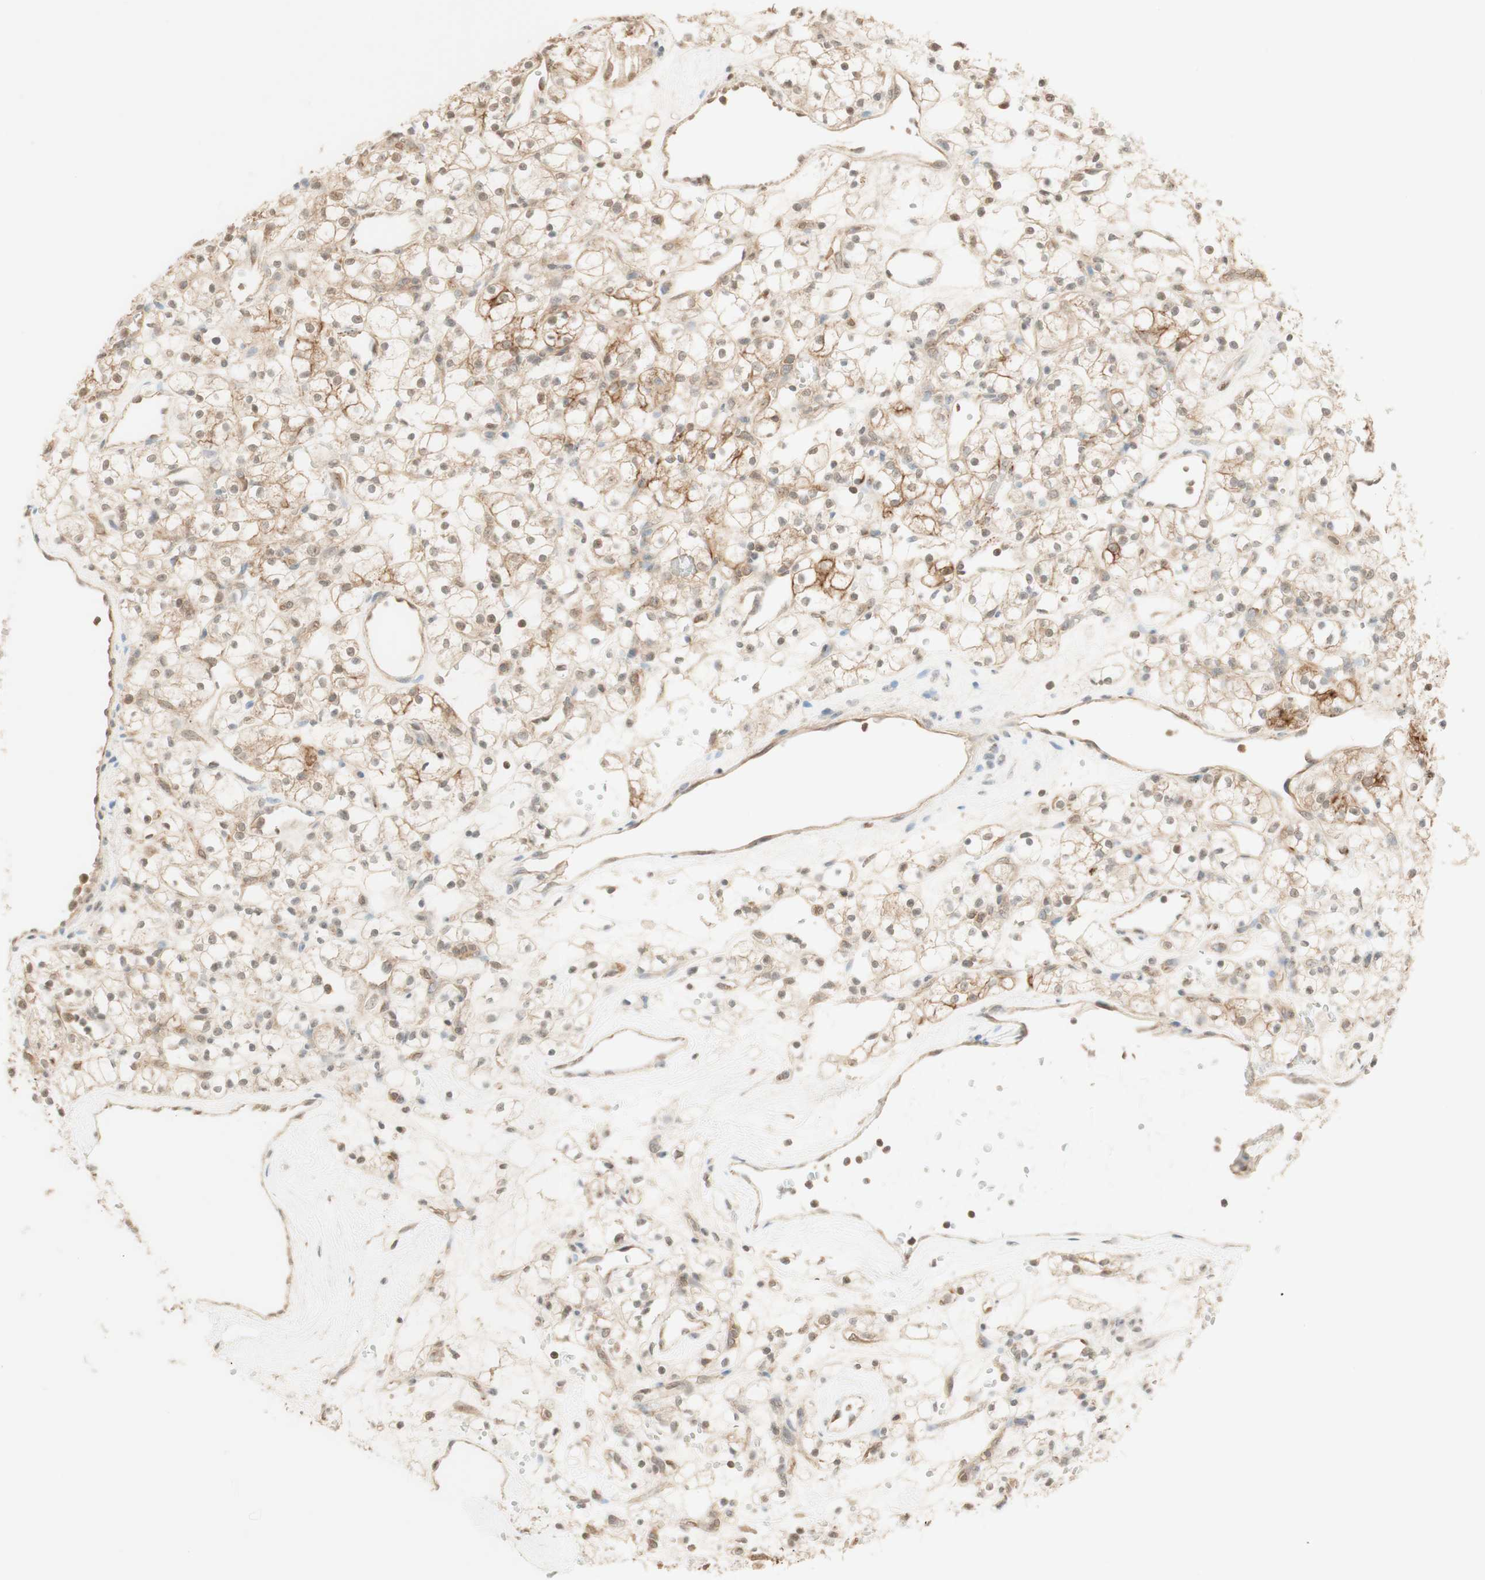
{"staining": {"intensity": "moderate", "quantity": "25%-75%", "location": "cytoplasmic/membranous"}, "tissue": "renal cancer", "cell_type": "Tumor cells", "image_type": "cancer", "snomed": [{"axis": "morphology", "description": "Adenocarcinoma, NOS"}, {"axis": "topography", "description": "Kidney"}], "caption": "Immunohistochemistry (IHC) of human renal cancer displays medium levels of moderate cytoplasmic/membranous expression in approximately 25%-75% of tumor cells.", "gene": "SPINT2", "patient": {"sex": "female", "age": 60}}